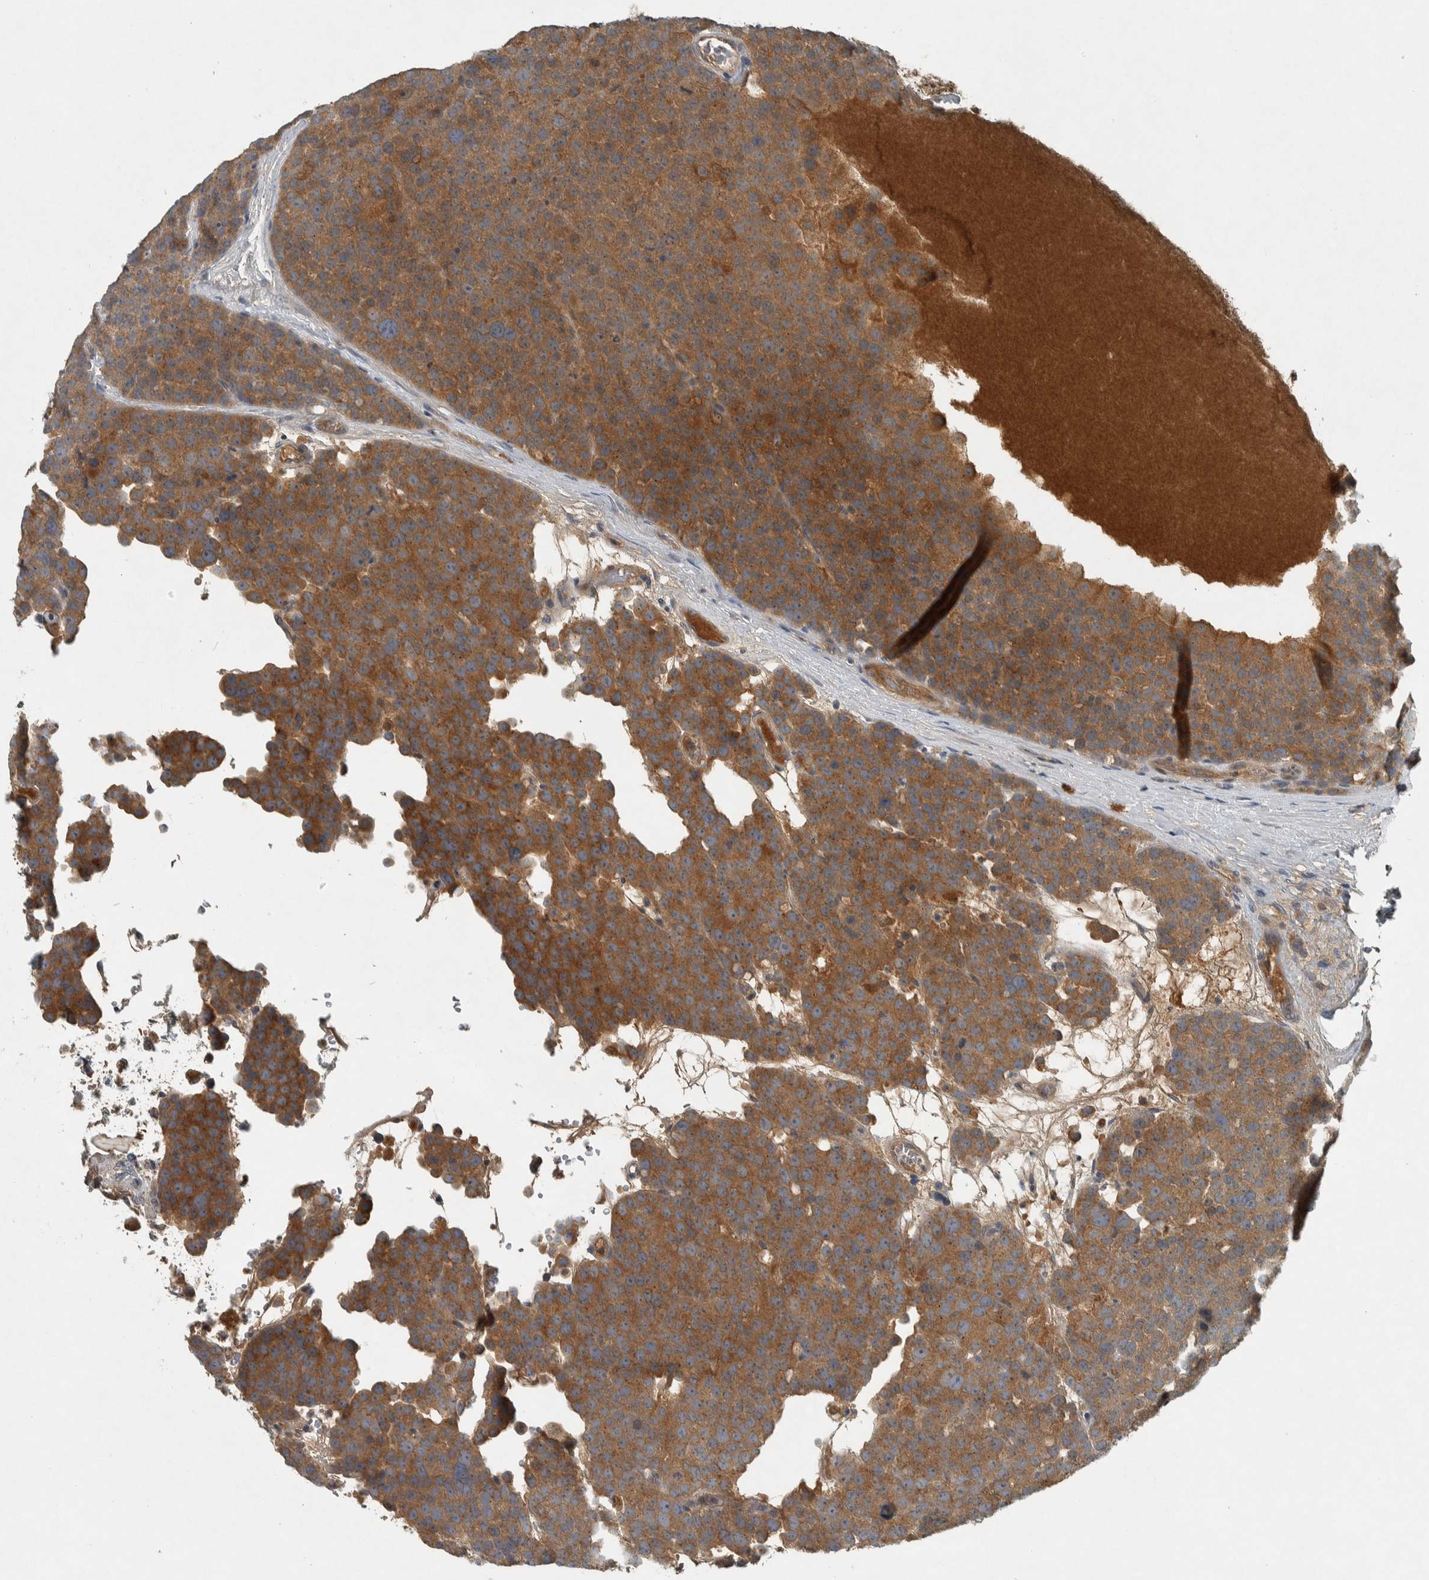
{"staining": {"intensity": "strong", "quantity": ">75%", "location": "cytoplasmic/membranous"}, "tissue": "testis cancer", "cell_type": "Tumor cells", "image_type": "cancer", "snomed": [{"axis": "morphology", "description": "Seminoma, NOS"}, {"axis": "topography", "description": "Testis"}], "caption": "An image showing strong cytoplasmic/membranous positivity in about >75% of tumor cells in testis cancer, as visualized by brown immunohistochemical staining.", "gene": "CLCN2", "patient": {"sex": "male", "age": 71}}